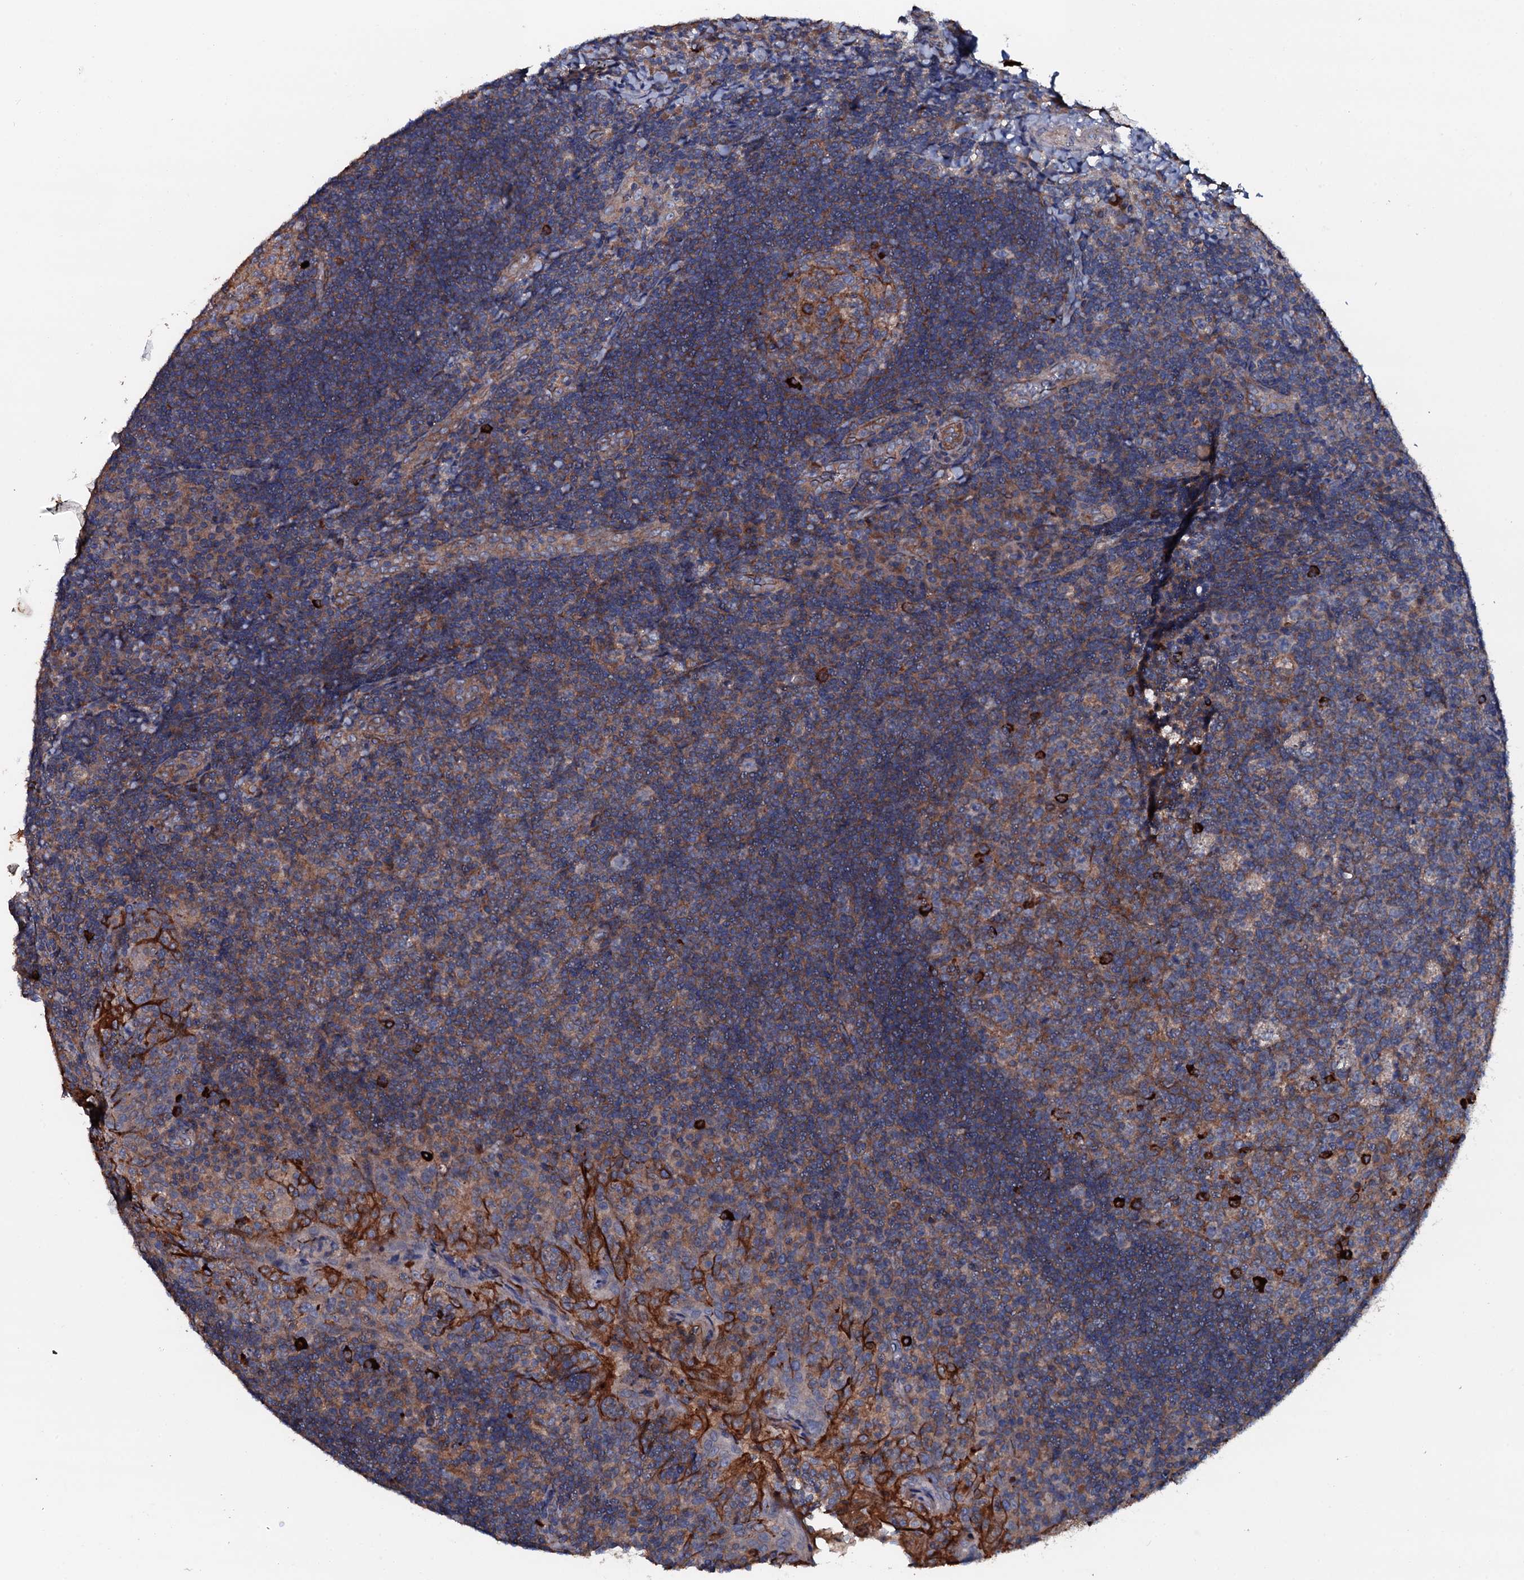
{"staining": {"intensity": "moderate", "quantity": ">75%", "location": "cytoplasmic/membranous"}, "tissue": "tonsil", "cell_type": "Germinal center cells", "image_type": "normal", "snomed": [{"axis": "morphology", "description": "Normal tissue, NOS"}, {"axis": "topography", "description": "Tonsil"}], "caption": "A photomicrograph of tonsil stained for a protein exhibits moderate cytoplasmic/membranous brown staining in germinal center cells. Using DAB (3,3'-diaminobenzidine) (brown) and hematoxylin (blue) stains, captured at high magnification using brightfield microscopy.", "gene": "NEK1", "patient": {"sex": "male", "age": 17}}